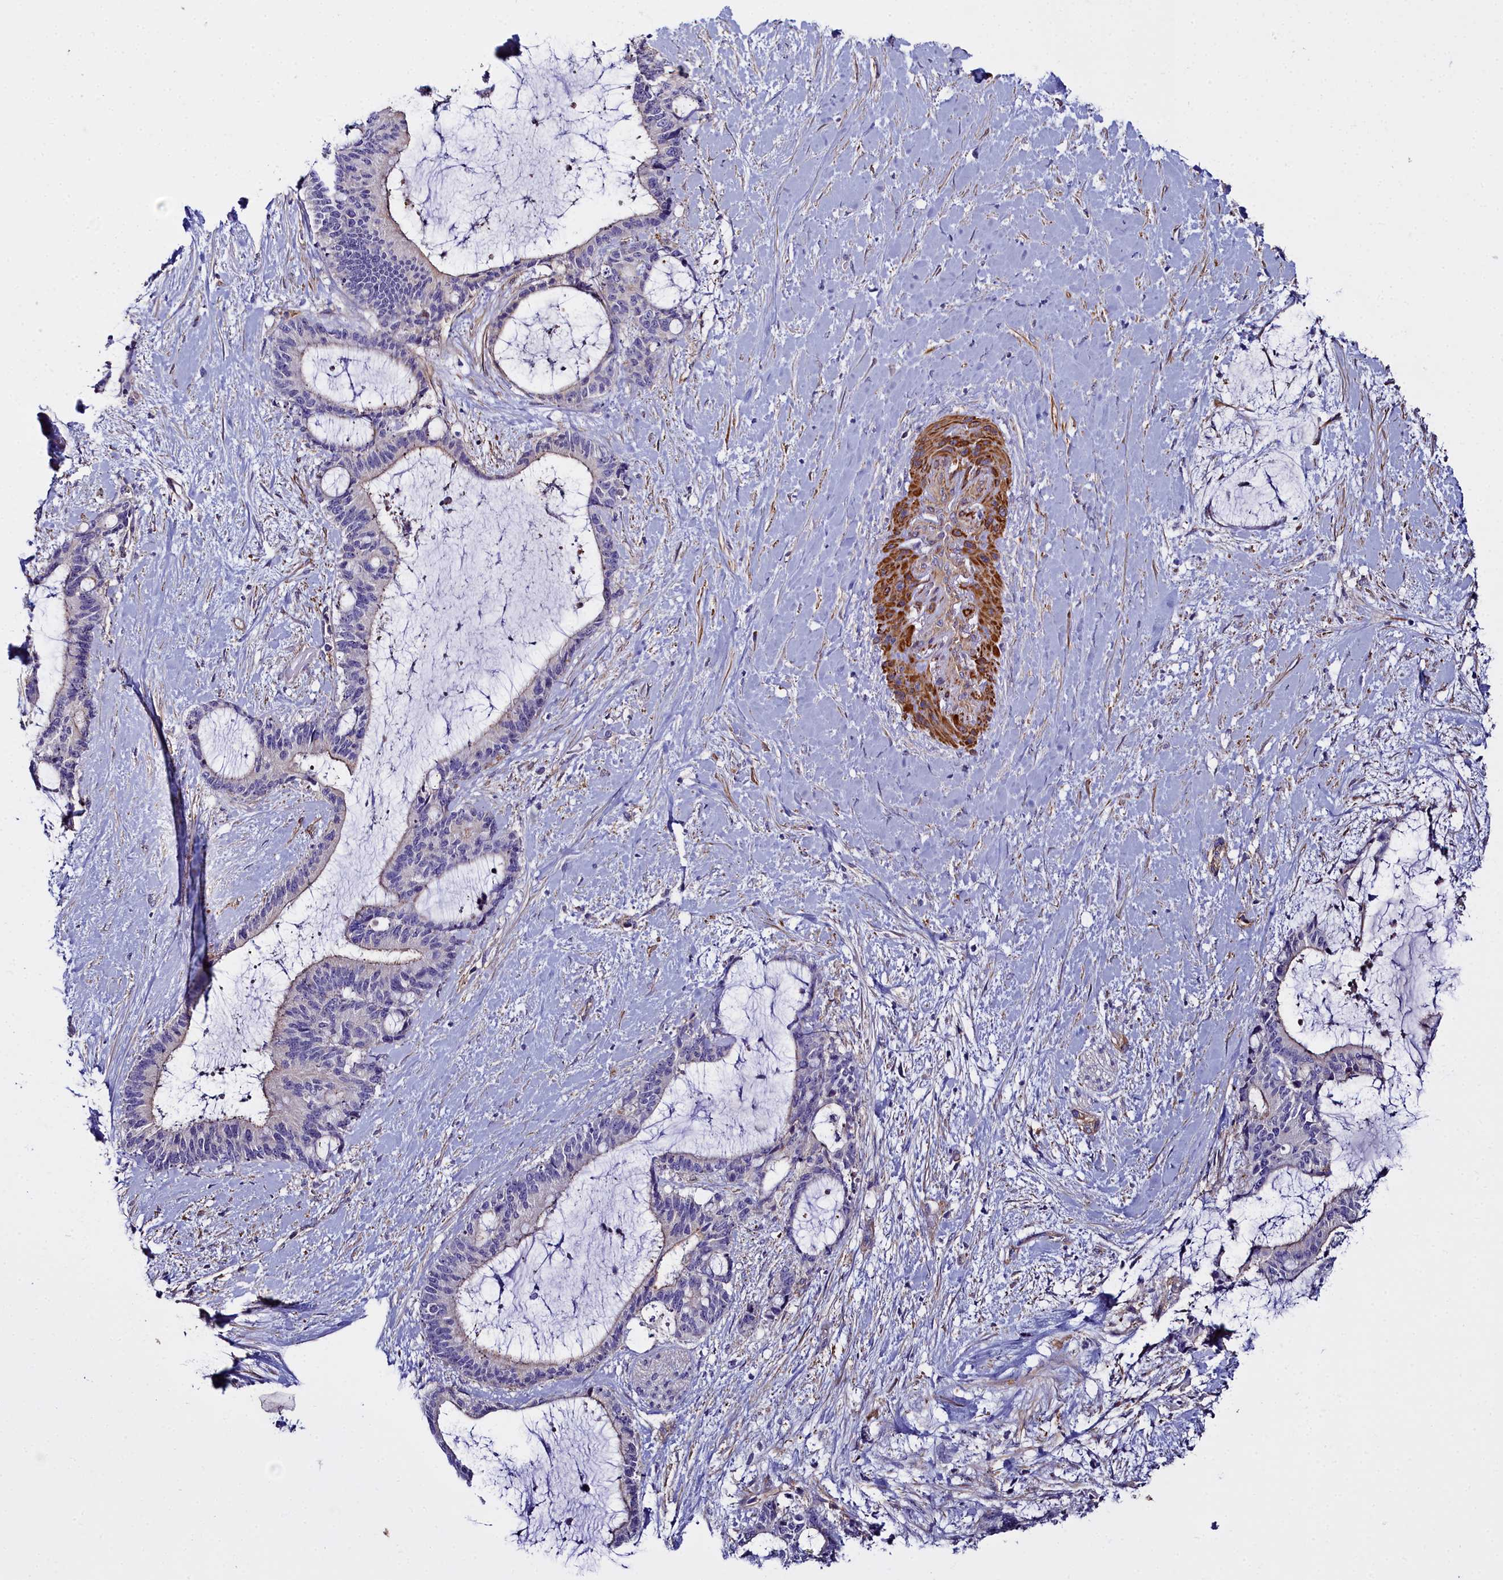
{"staining": {"intensity": "negative", "quantity": "none", "location": "none"}, "tissue": "liver cancer", "cell_type": "Tumor cells", "image_type": "cancer", "snomed": [{"axis": "morphology", "description": "Normal tissue, NOS"}, {"axis": "morphology", "description": "Cholangiocarcinoma"}, {"axis": "topography", "description": "Liver"}, {"axis": "topography", "description": "Peripheral nerve tissue"}], "caption": "The micrograph demonstrates no significant positivity in tumor cells of liver cancer (cholangiocarcinoma).", "gene": "FADS3", "patient": {"sex": "female", "age": 73}}